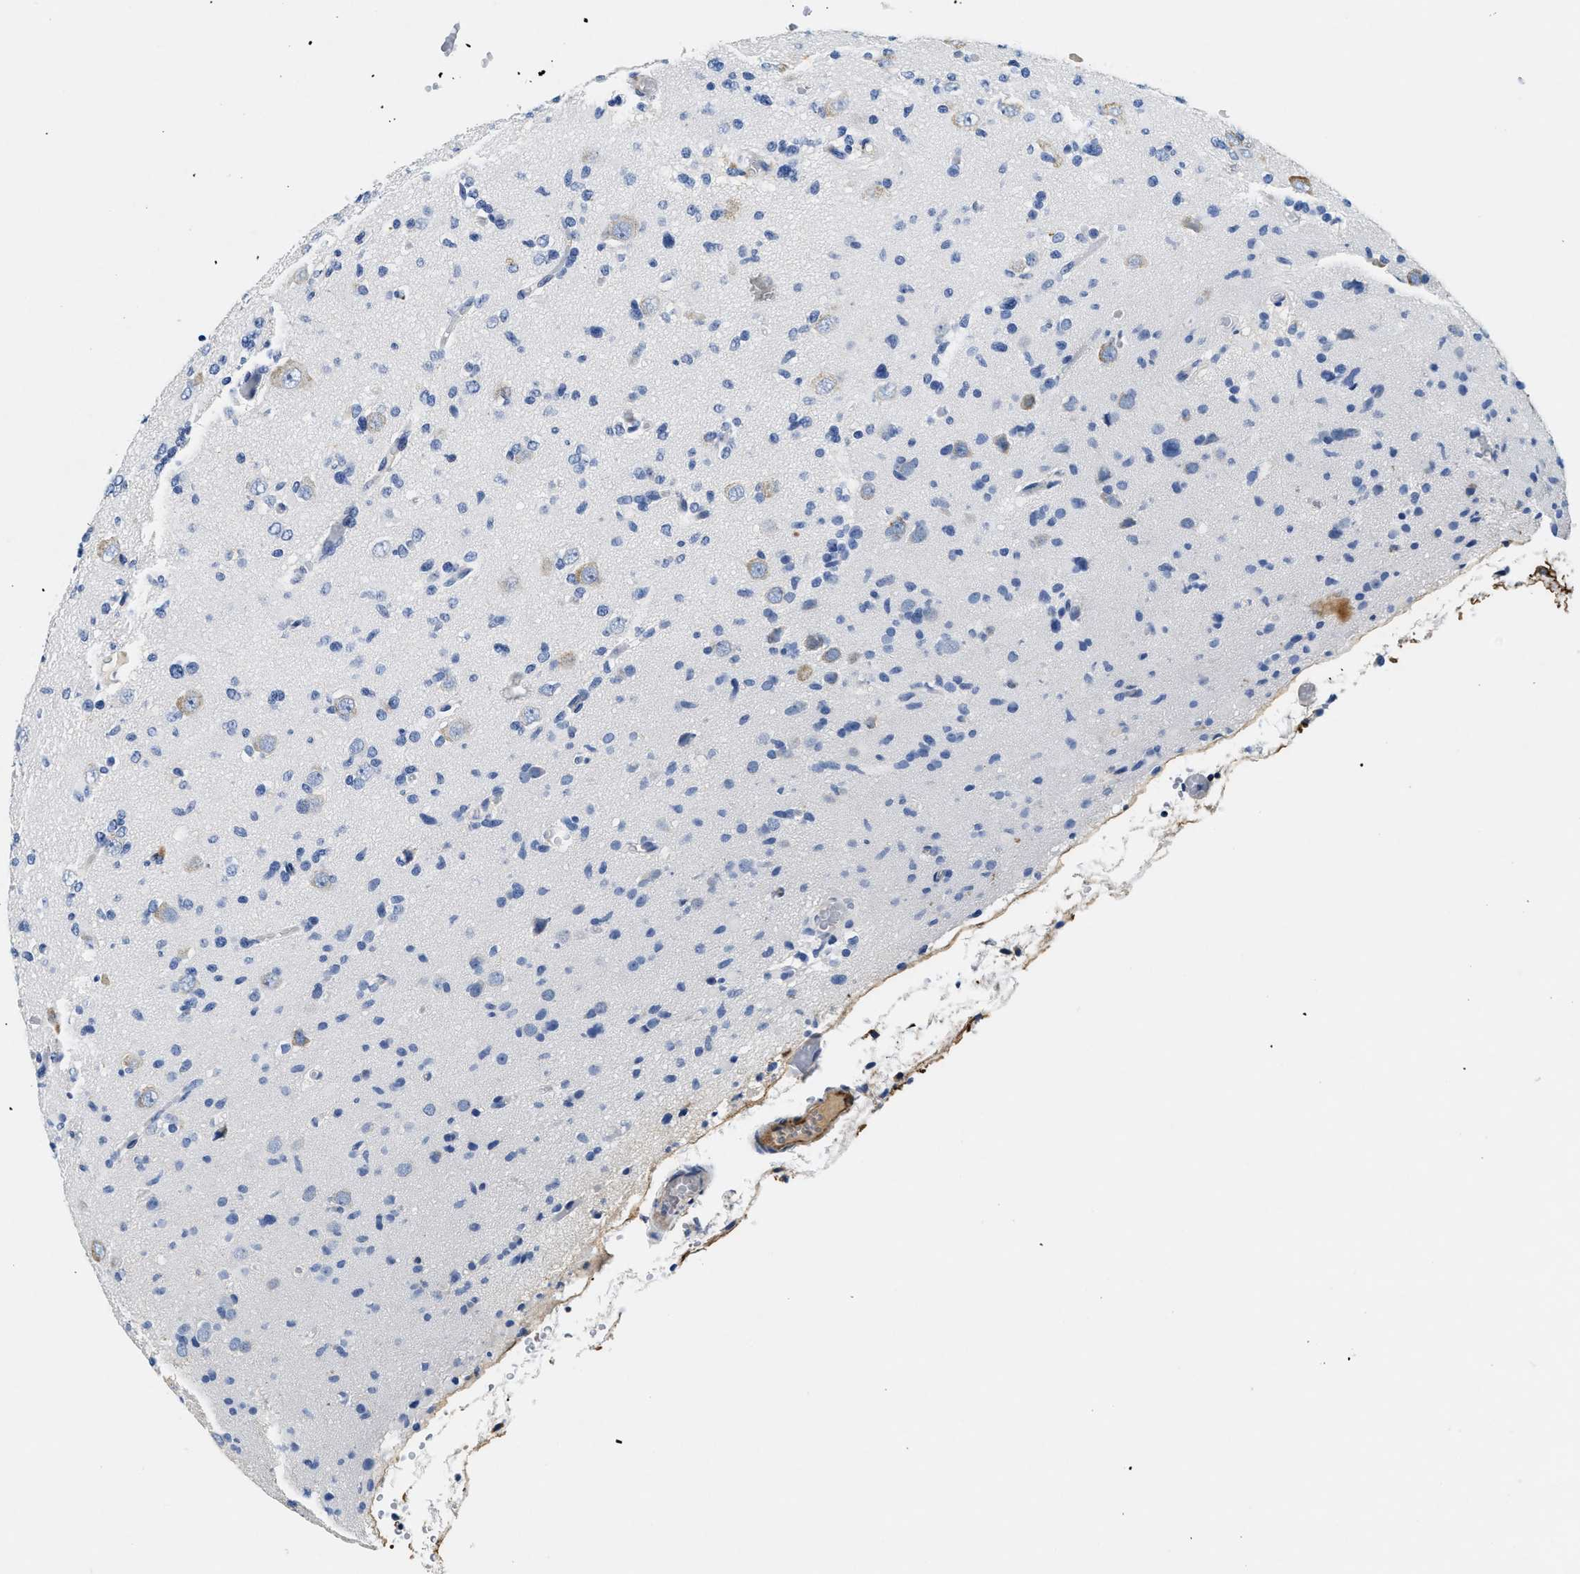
{"staining": {"intensity": "negative", "quantity": "none", "location": "none"}, "tissue": "glioma", "cell_type": "Tumor cells", "image_type": "cancer", "snomed": [{"axis": "morphology", "description": "Glioma, malignant, Low grade"}, {"axis": "topography", "description": "Brain"}], "caption": "Glioma was stained to show a protein in brown. There is no significant staining in tumor cells.", "gene": "LAMA3", "patient": {"sex": "female", "age": 22}}